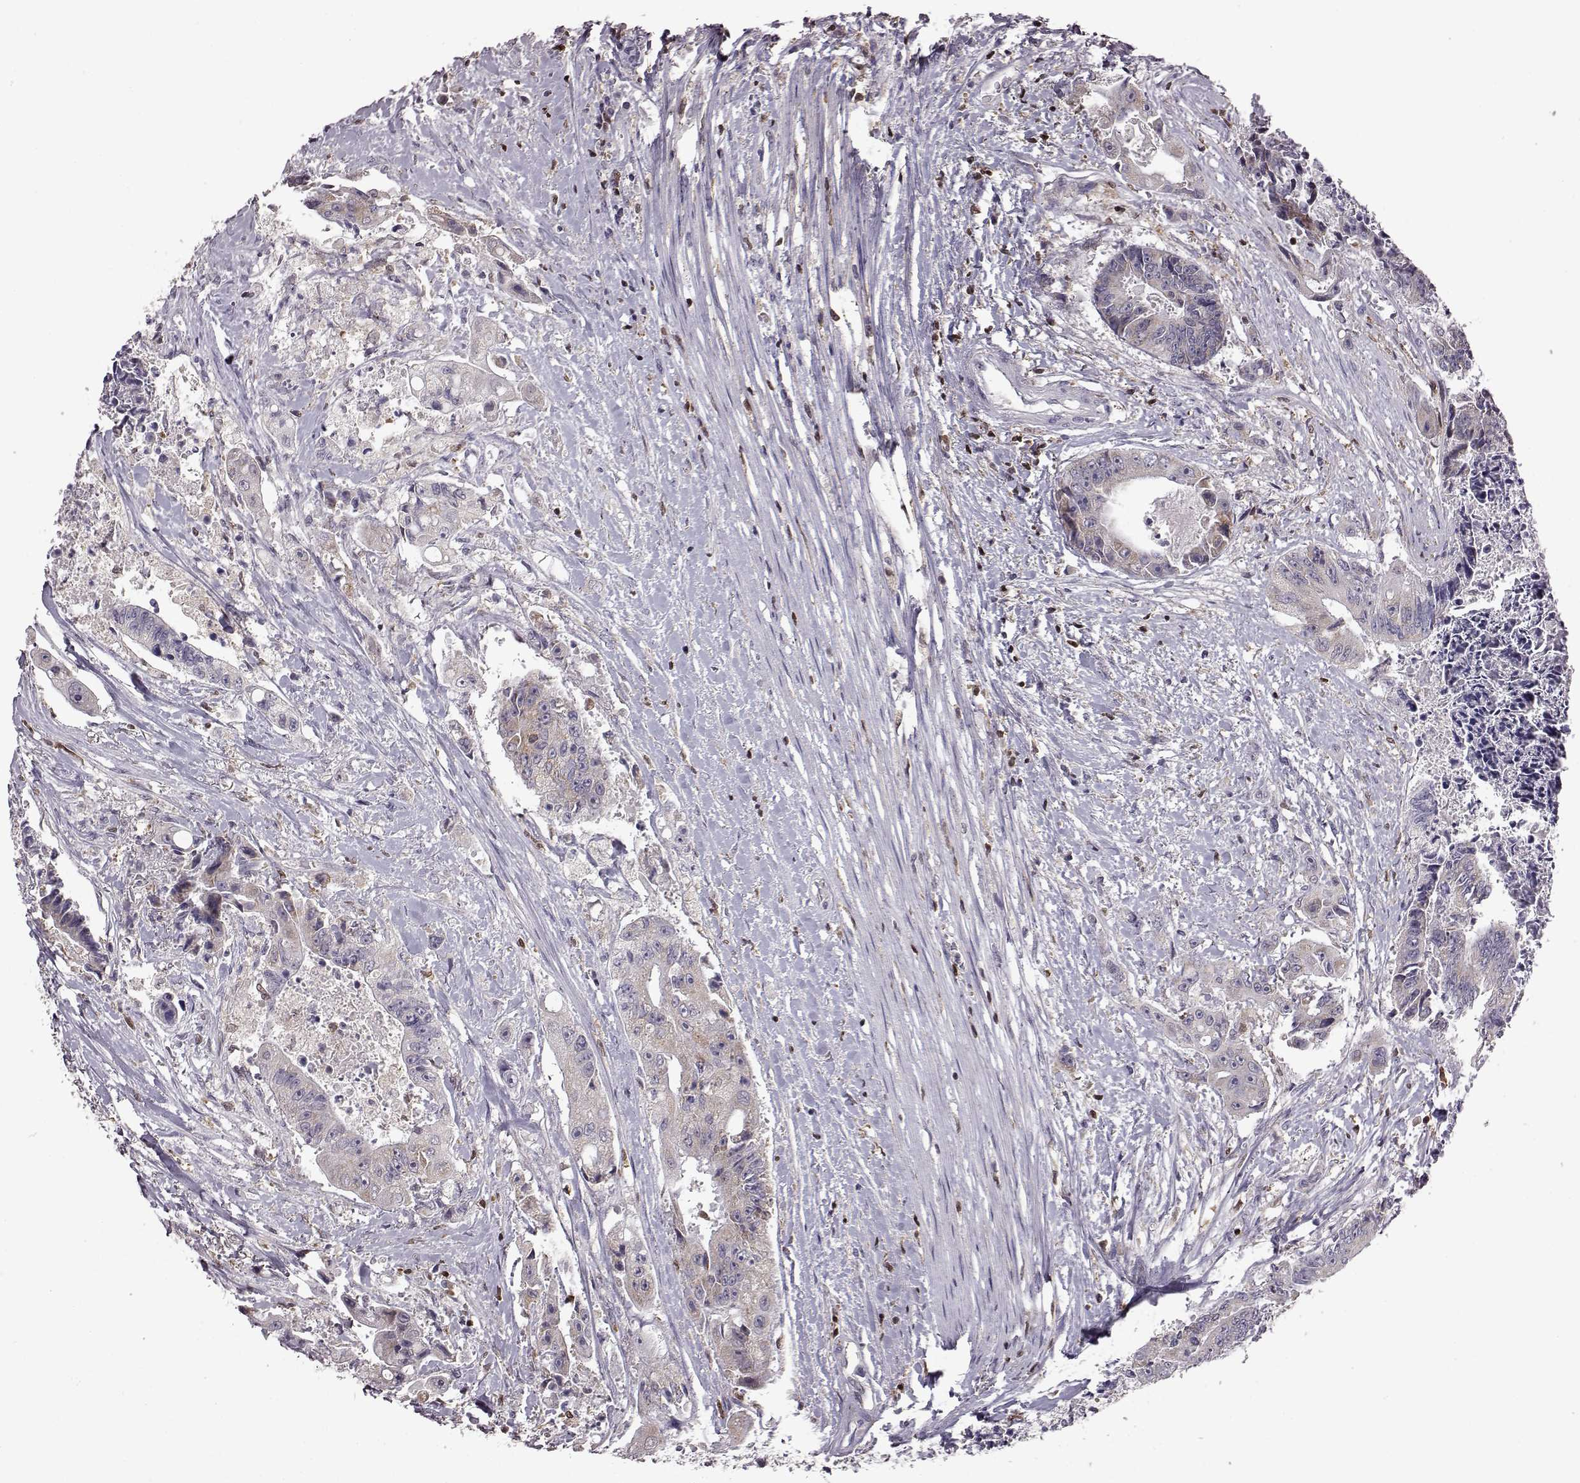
{"staining": {"intensity": "weak", "quantity": "<25%", "location": "cytoplasmic/membranous"}, "tissue": "colorectal cancer", "cell_type": "Tumor cells", "image_type": "cancer", "snomed": [{"axis": "morphology", "description": "Adenocarcinoma, NOS"}, {"axis": "topography", "description": "Rectum"}], "caption": "Immunohistochemical staining of human colorectal cancer (adenocarcinoma) reveals no significant expression in tumor cells.", "gene": "DOK2", "patient": {"sex": "male", "age": 54}}